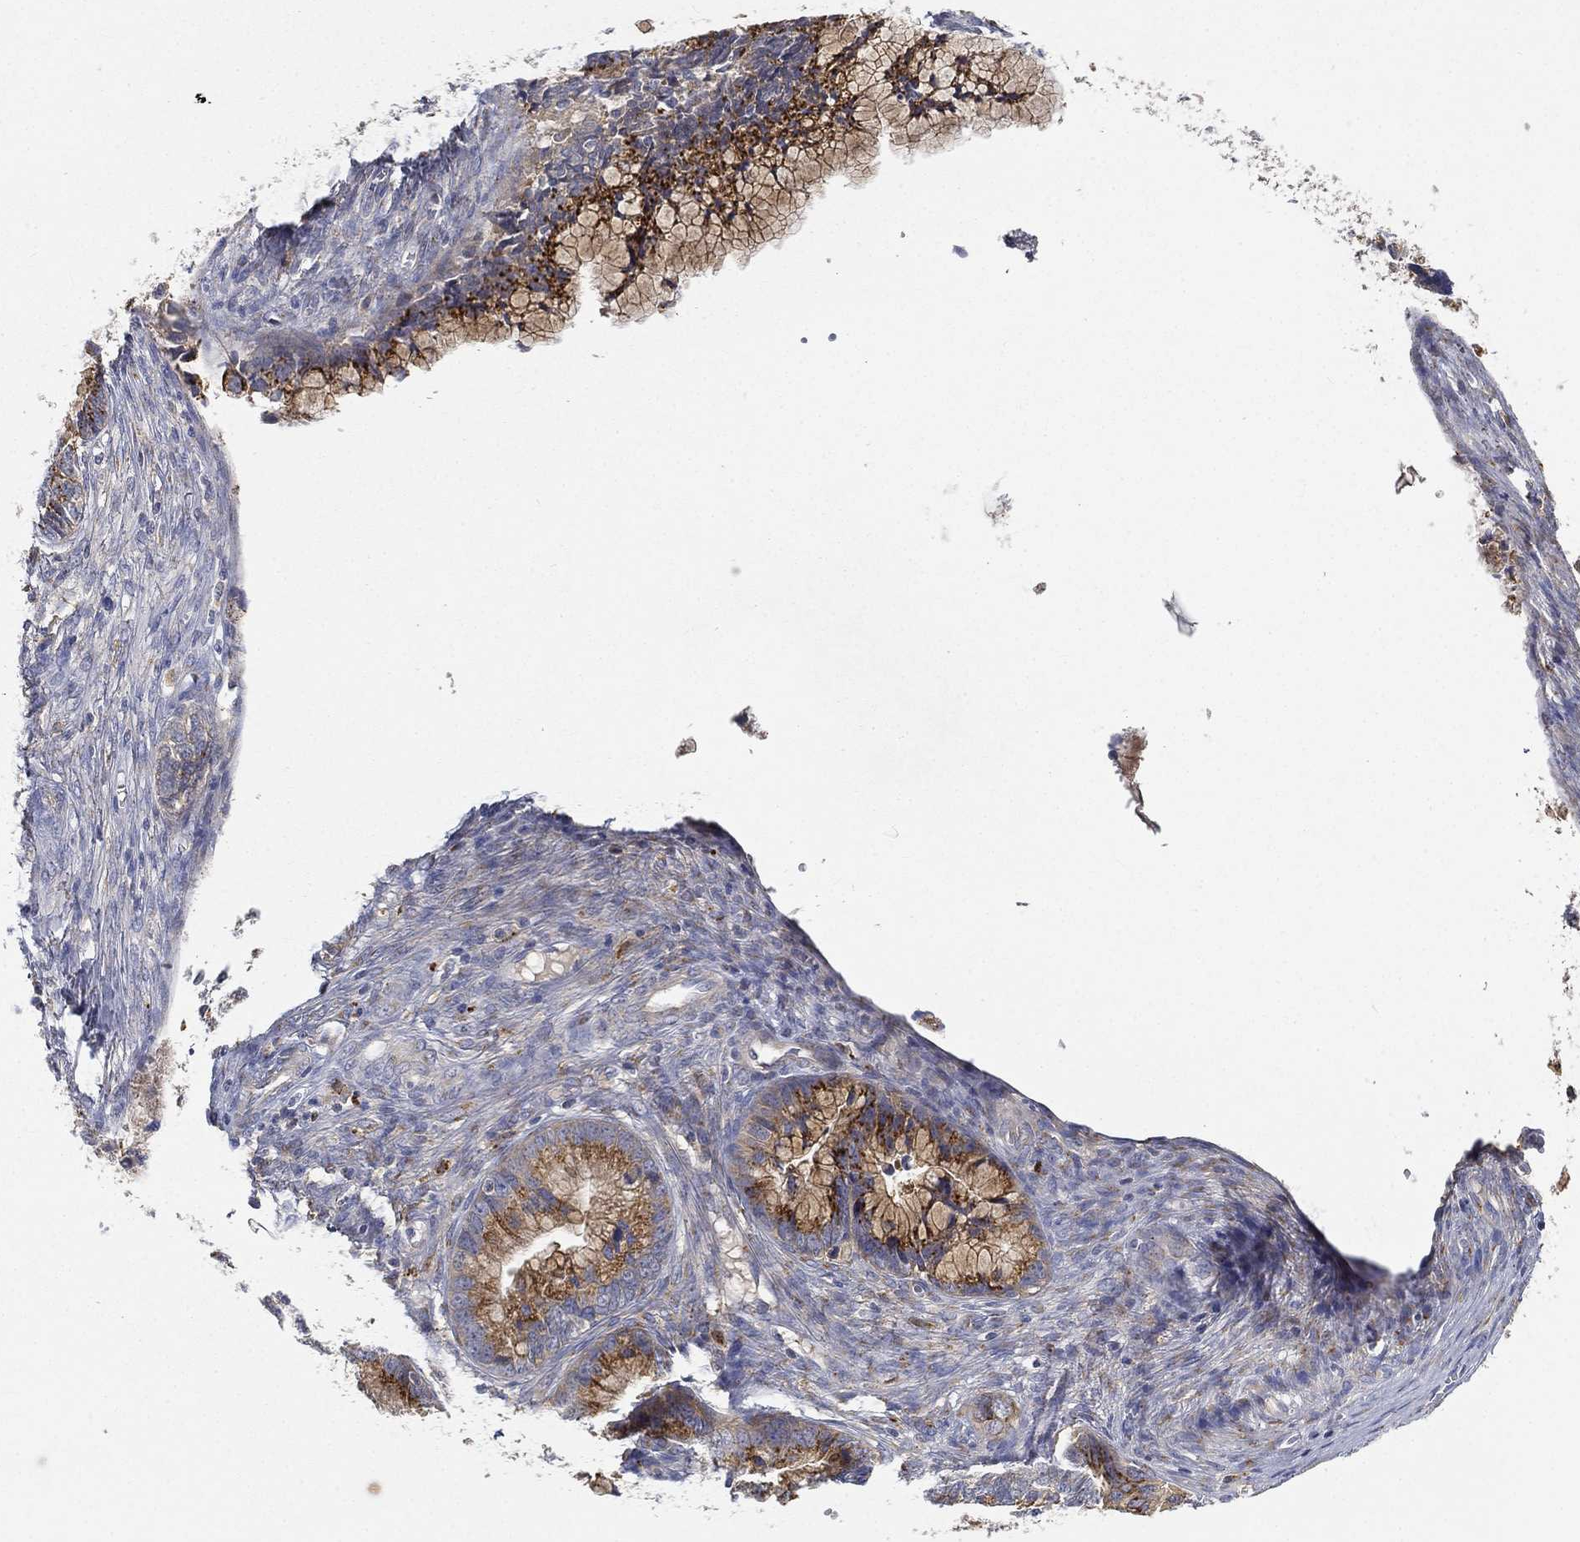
{"staining": {"intensity": "strong", "quantity": ">75%", "location": "cytoplasmic/membranous"}, "tissue": "cervical cancer", "cell_type": "Tumor cells", "image_type": "cancer", "snomed": [{"axis": "morphology", "description": "Adenocarcinoma, NOS"}, {"axis": "topography", "description": "Cervix"}], "caption": "This image reveals adenocarcinoma (cervical) stained with immunohistochemistry to label a protein in brown. The cytoplasmic/membranous of tumor cells show strong positivity for the protein. Nuclei are counter-stained blue.", "gene": "CTSL", "patient": {"sex": "female", "age": 44}}